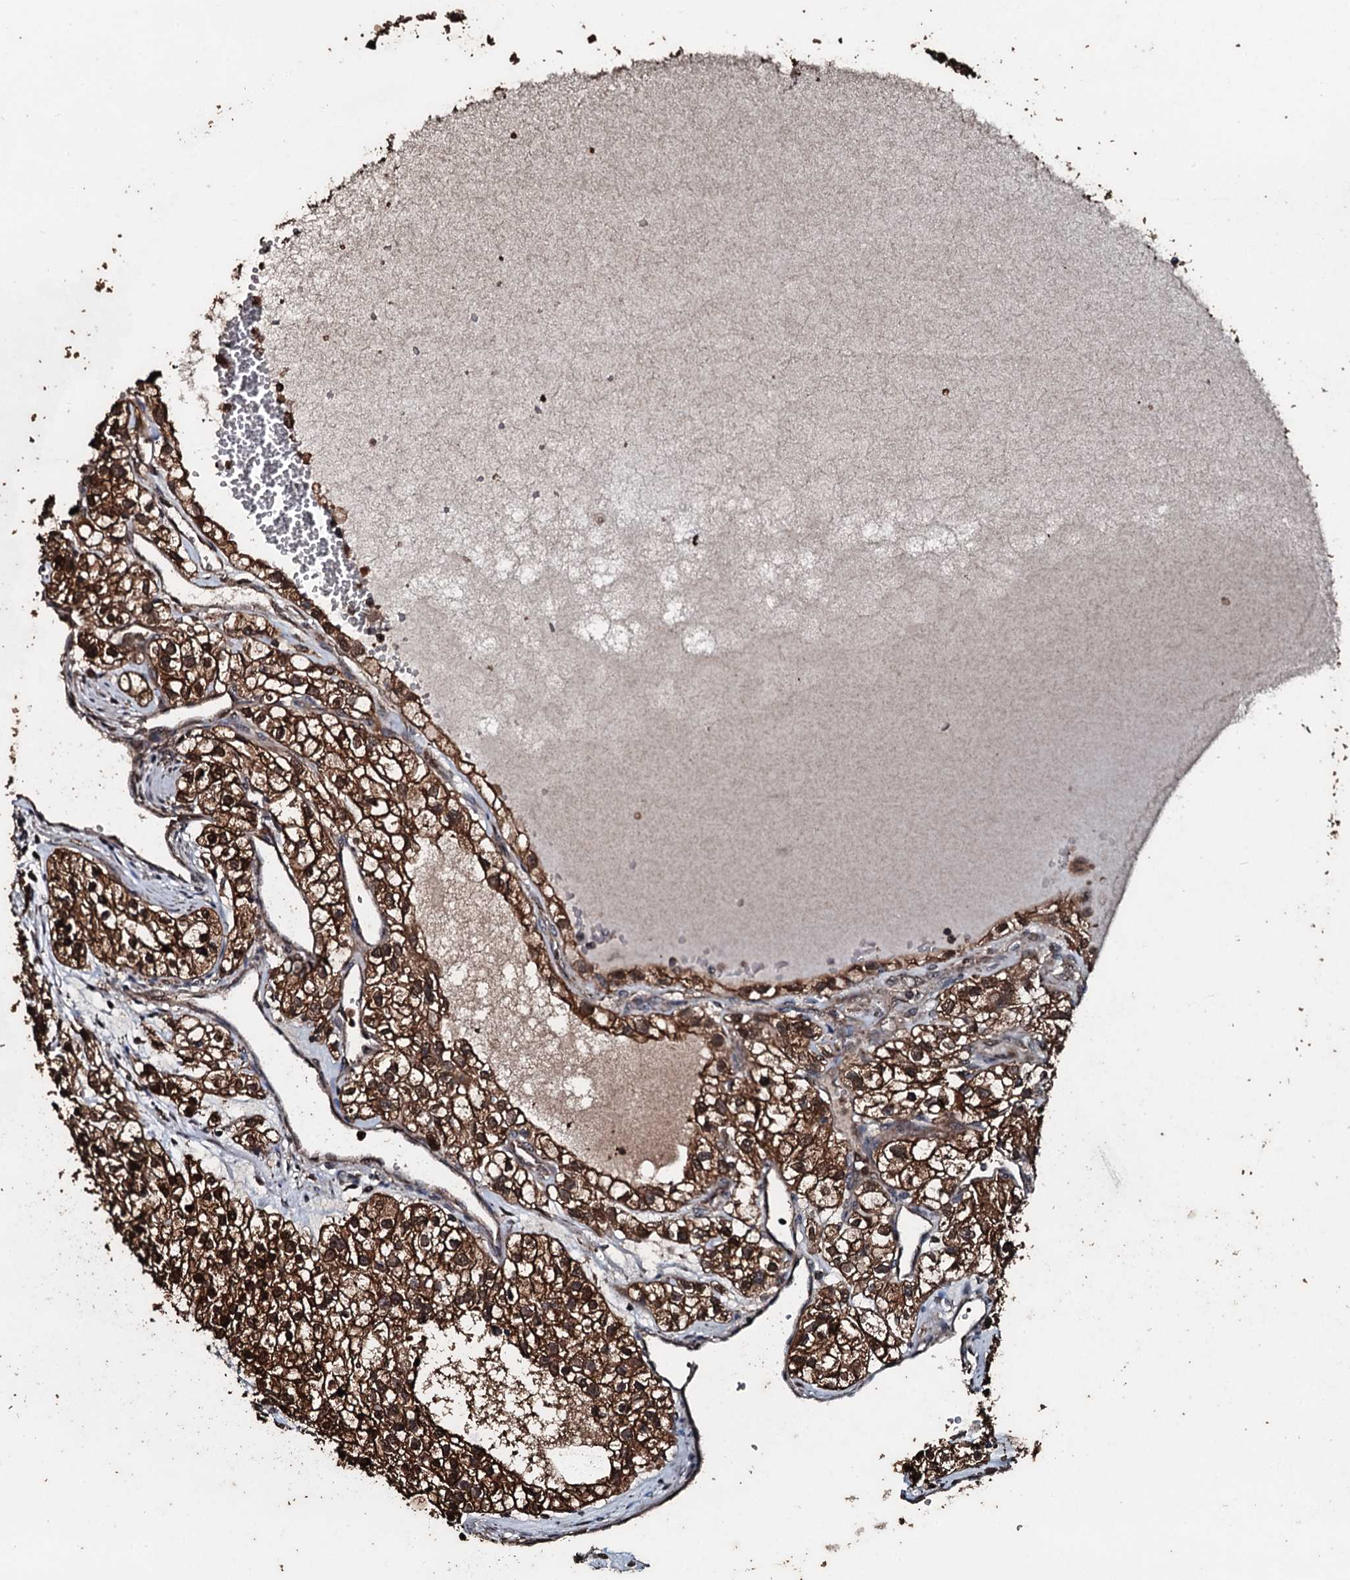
{"staining": {"intensity": "strong", "quantity": ">75%", "location": "cytoplasmic/membranous,nuclear"}, "tissue": "renal cancer", "cell_type": "Tumor cells", "image_type": "cancer", "snomed": [{"axis": "morphology", "description": "Adenocarcinoma, NOS"}, {"axis": "topography", "description": "Kidney"}], "caption": "Human renal cancer (adenocarcinoma) stained for a protein (brown) reveals strong cytoplasmic/membranous and nuclear positive expression in about >75% of tumor cells.", "gene": "FAAP24", "patient": {"sex": "female", "age": 57}}